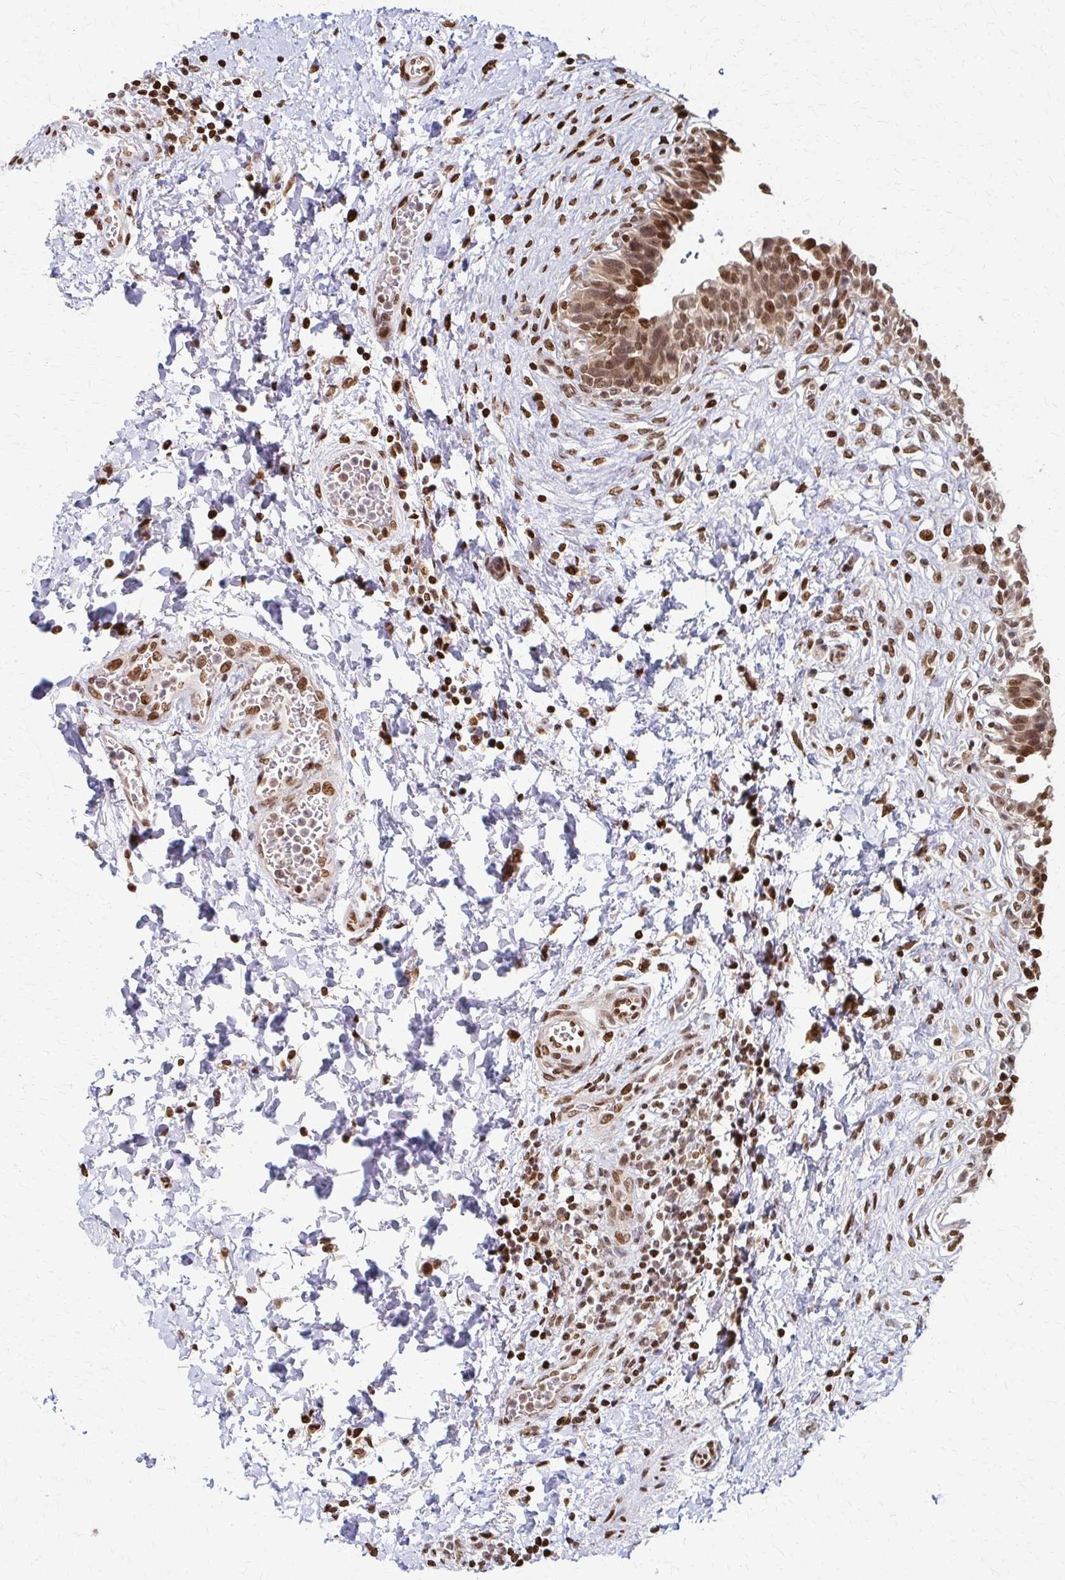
{"staining": {"intensity": "moderate", "quantity": ">75%", "location": "nuclear"}, "tissue": "urinary bladder", "cell_type": "Urothelial cells", "image_type": "normal", "snomed": [{"axis": "morphology", "description": "Normal tissue, NOS"}, {"axis": "topography", "description": "Urinary bladder"}], "caption": "Immunohistochemical staining of normal human urinary bladder demonstrates >75% levels of moderate nuclear protein positivity in about >75% of urothelial cells. (brown staining indicates protein expression, while blue staining denotes nuclei).", "gene": "PSMD7", "patient": {"sex": "male", "age": 37}}